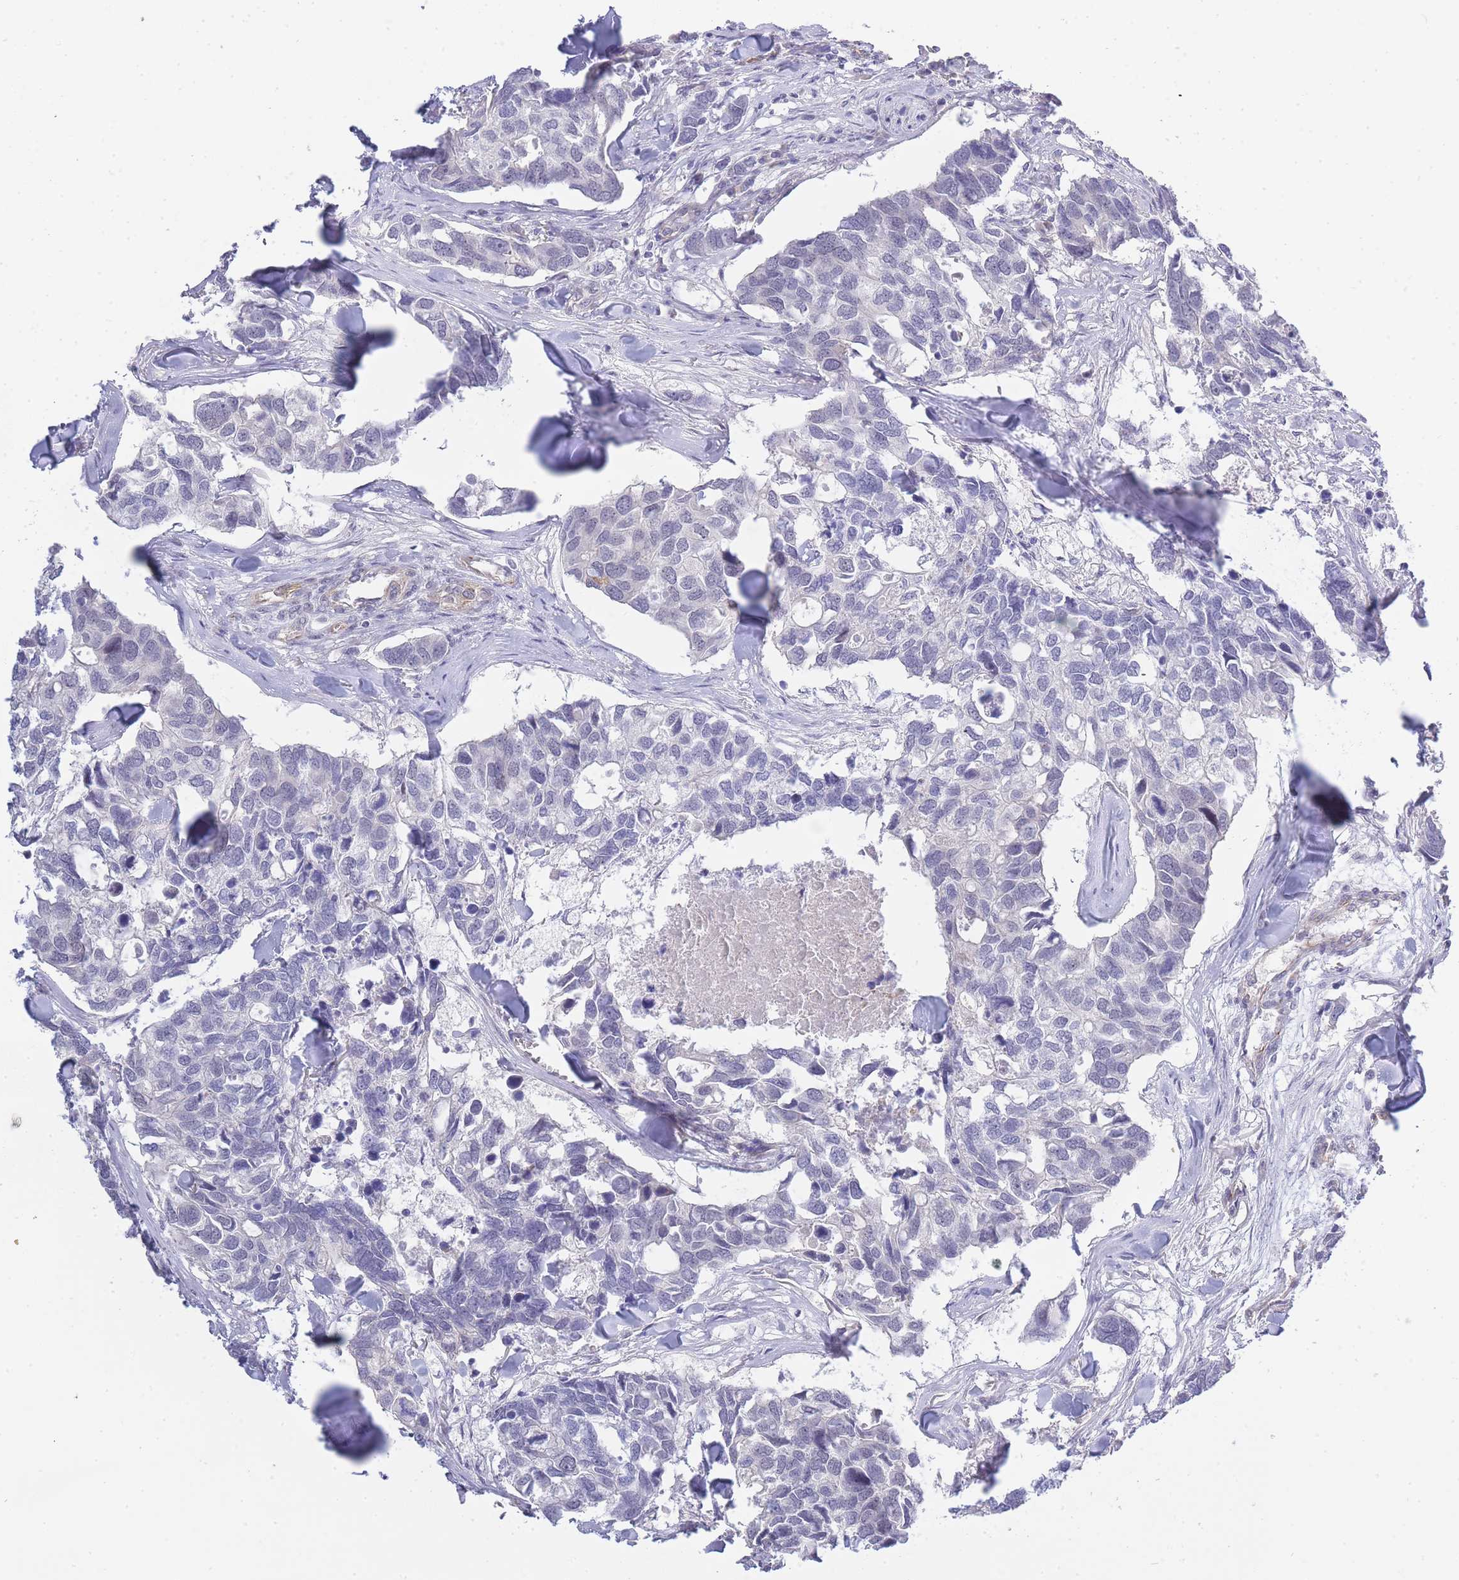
{"staining": {"intensity": "negative", "quantity": "none", "location": "none"}, "tissue": "breast cancer", "cell_type": "Tumor cells", "image_type": "cancer", "snomed": [{"axis": "morphology", "description": "Duct carcinoma"}, {"axis": "topography", "description": "Breast"}], "caption": "Tumor cells are negative for protein expression in human breast cancer (invasive ductal carcinoma).", "gene": "C19orf25", "patient": {"sex": "female", "age": 83}}